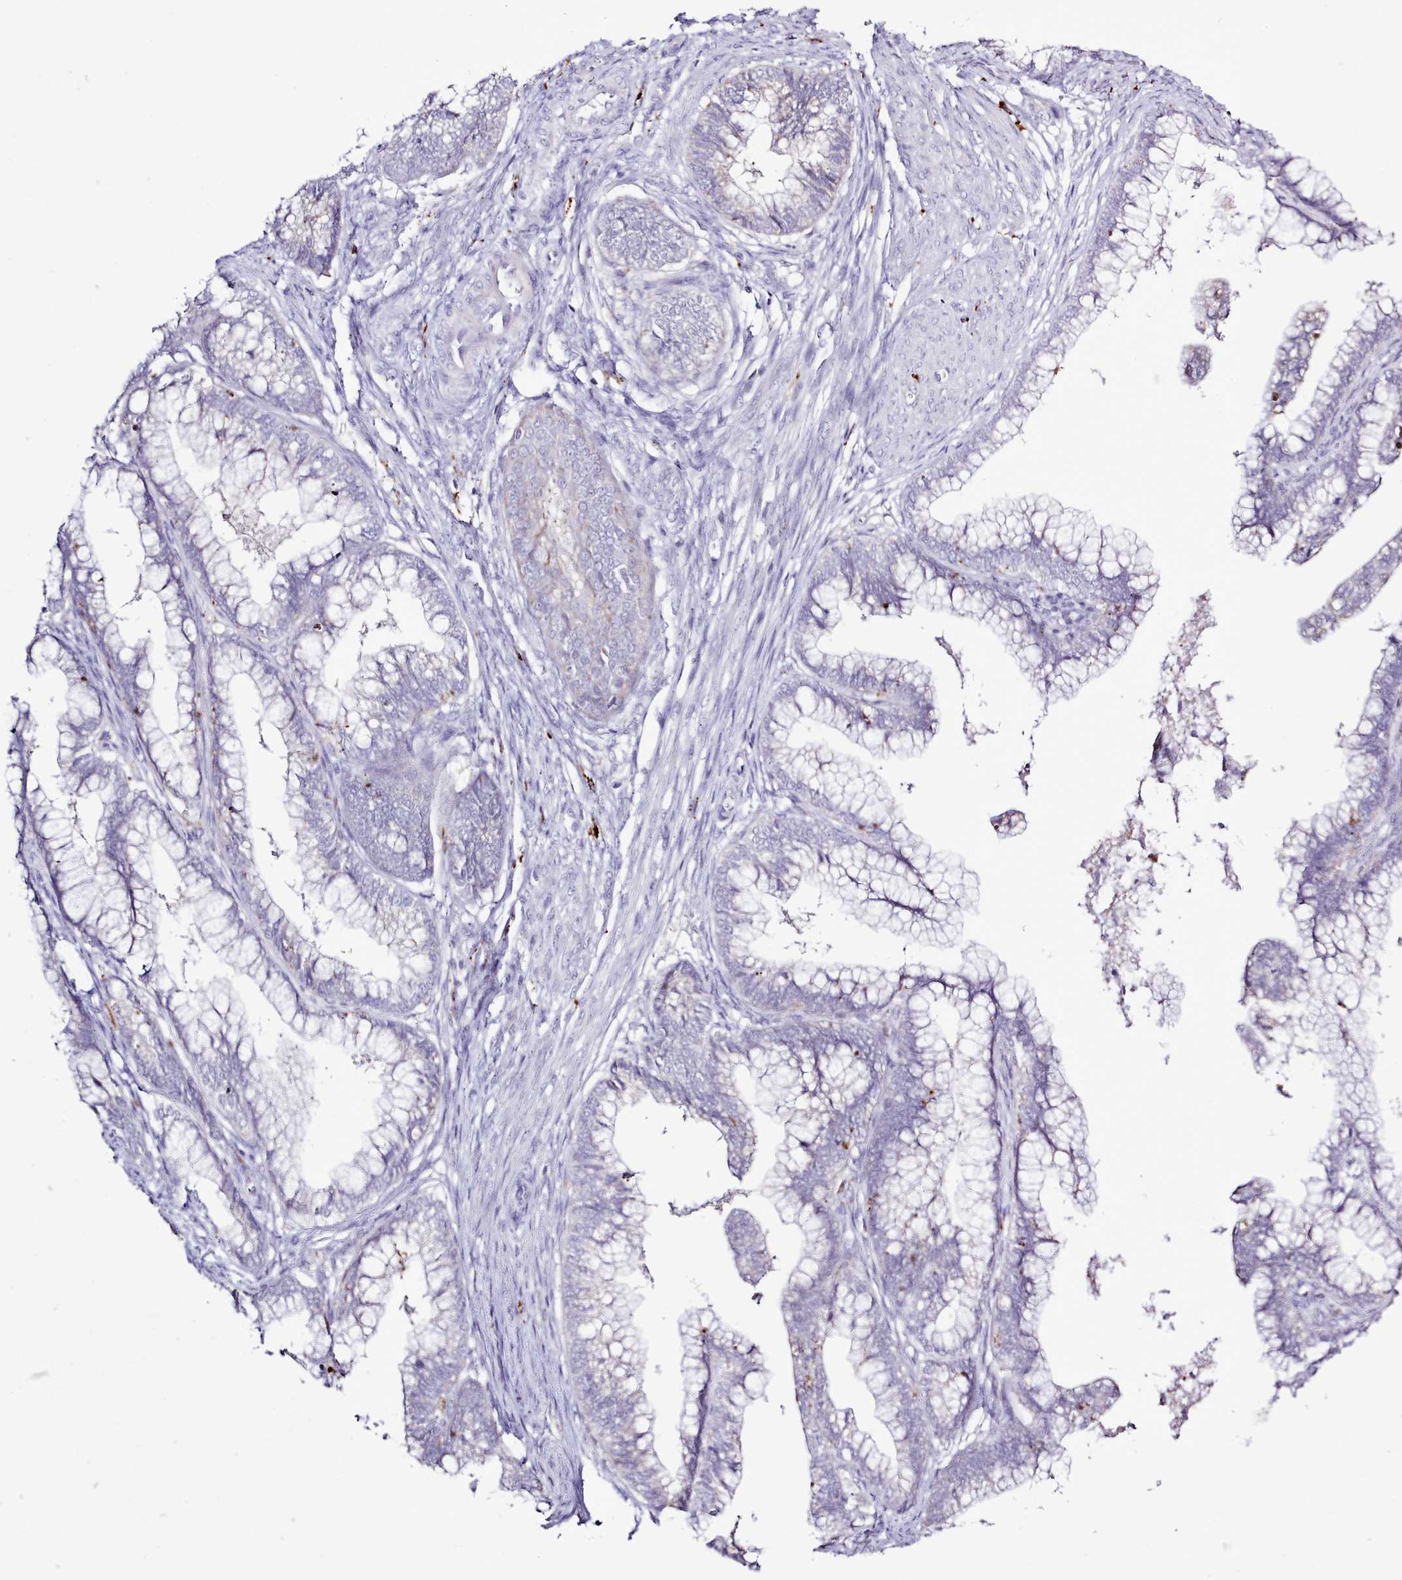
{"staining": {"intensity": "negative", "quantity": "none", "location": "none"}, "tissue": "cervical cancer", "cell_type": "Tumor cells", "image_type": "cancer", "snomed": [{"axis": "morphology", "description": "Adenocarcinoma, NOS"}, {"axis": "topography", "description": "Cervix"}], "caption": "Tumor cells show no significant staining in cervical cancer.", "gene": "SRD5A1", "patient": {"sex": "female", "age": 44}}